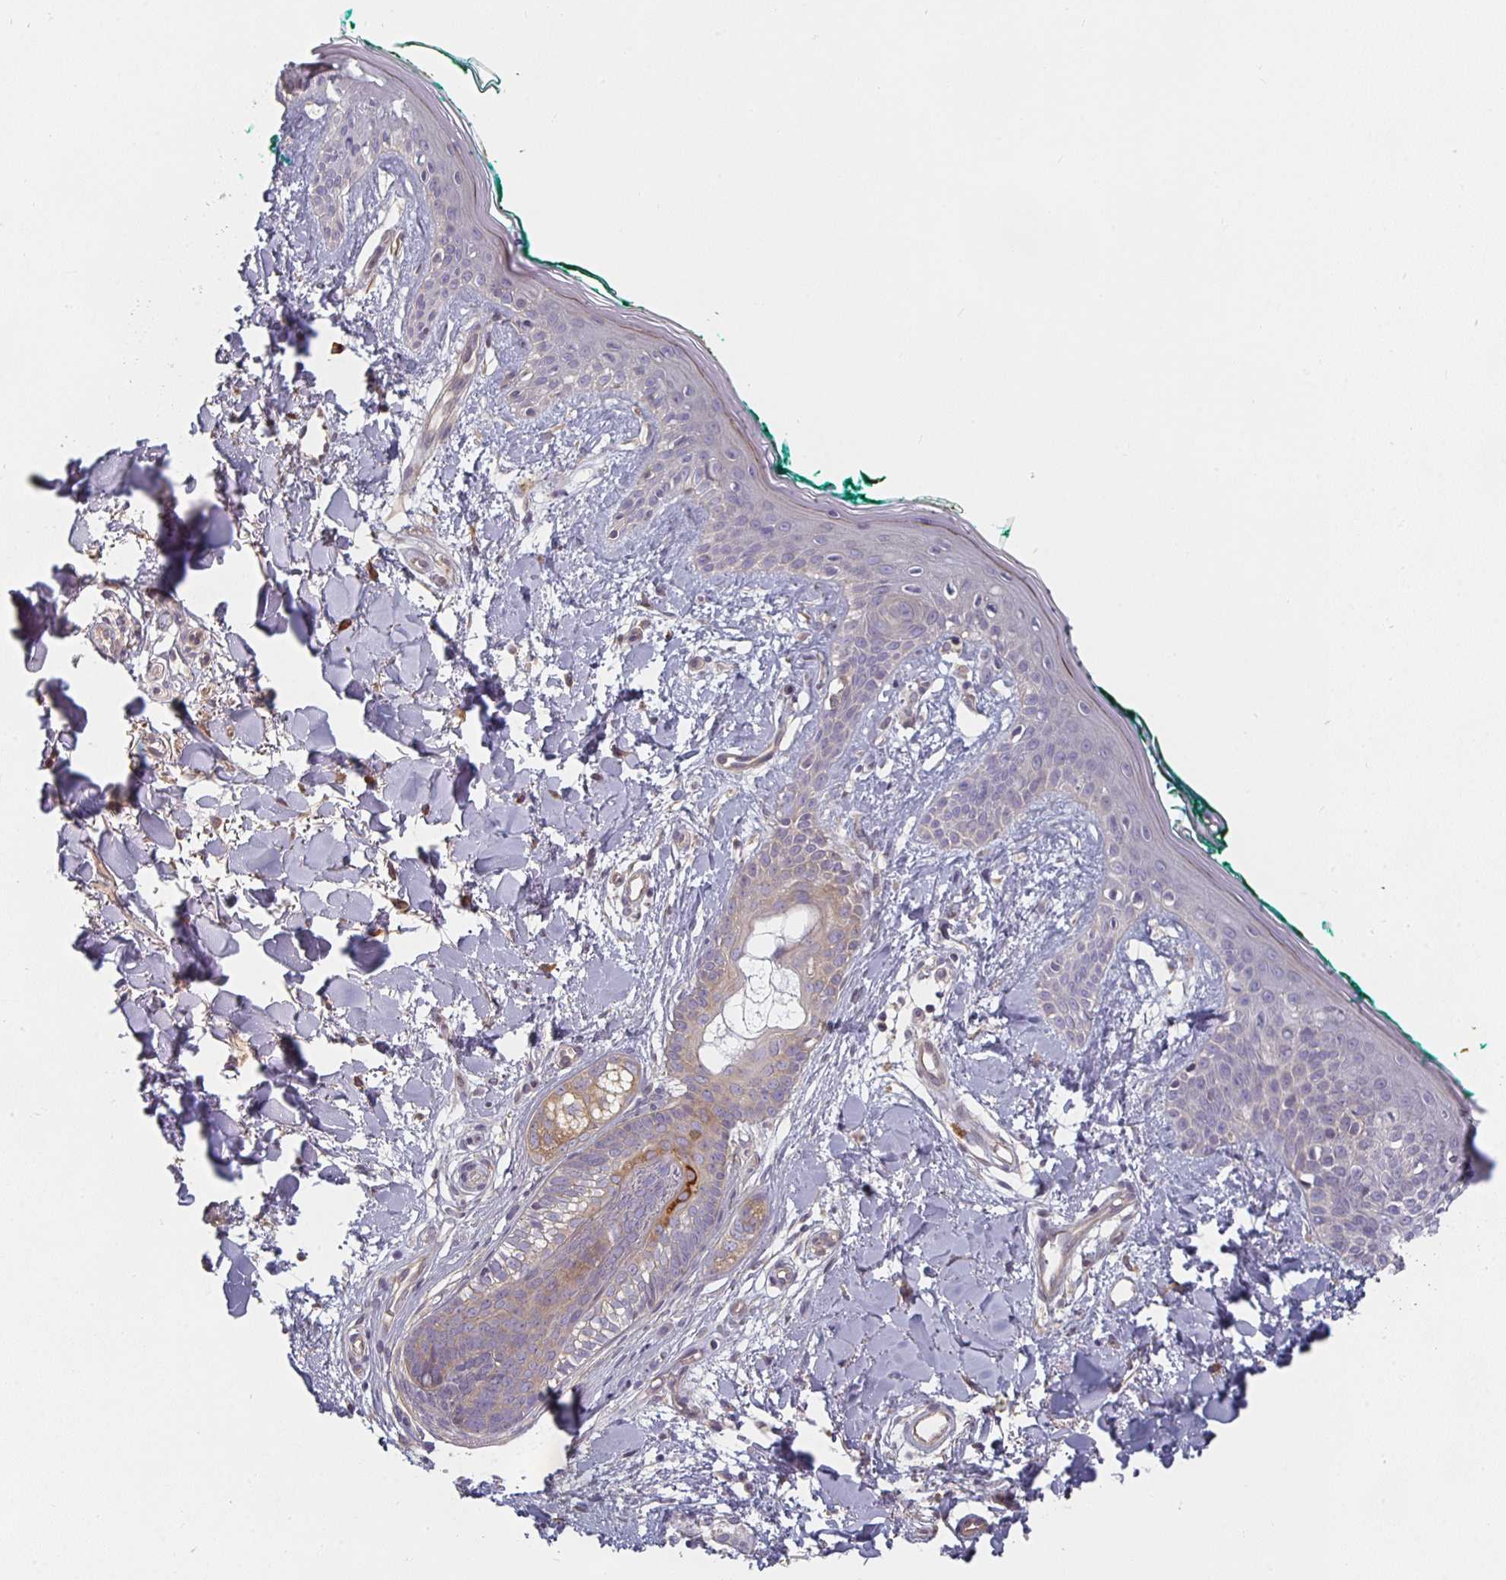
{"staining": {"intensity": "negative", "quantity": "none", "location": "none"}, "tissue": "skin", "cell_type": "Fibroblasts", "image_type": "normal", "snomed": [{"axis": "morphology", "description": "Normal tissue, NOS"}, {"axis": "topography", "description": "Skin"}], "caption": "A histopathology image of skin stained for a protein displays no brown staining in fibroblasts.", "gene": "CTHRC1", "patient": {"sex": "female", "age": 34}}